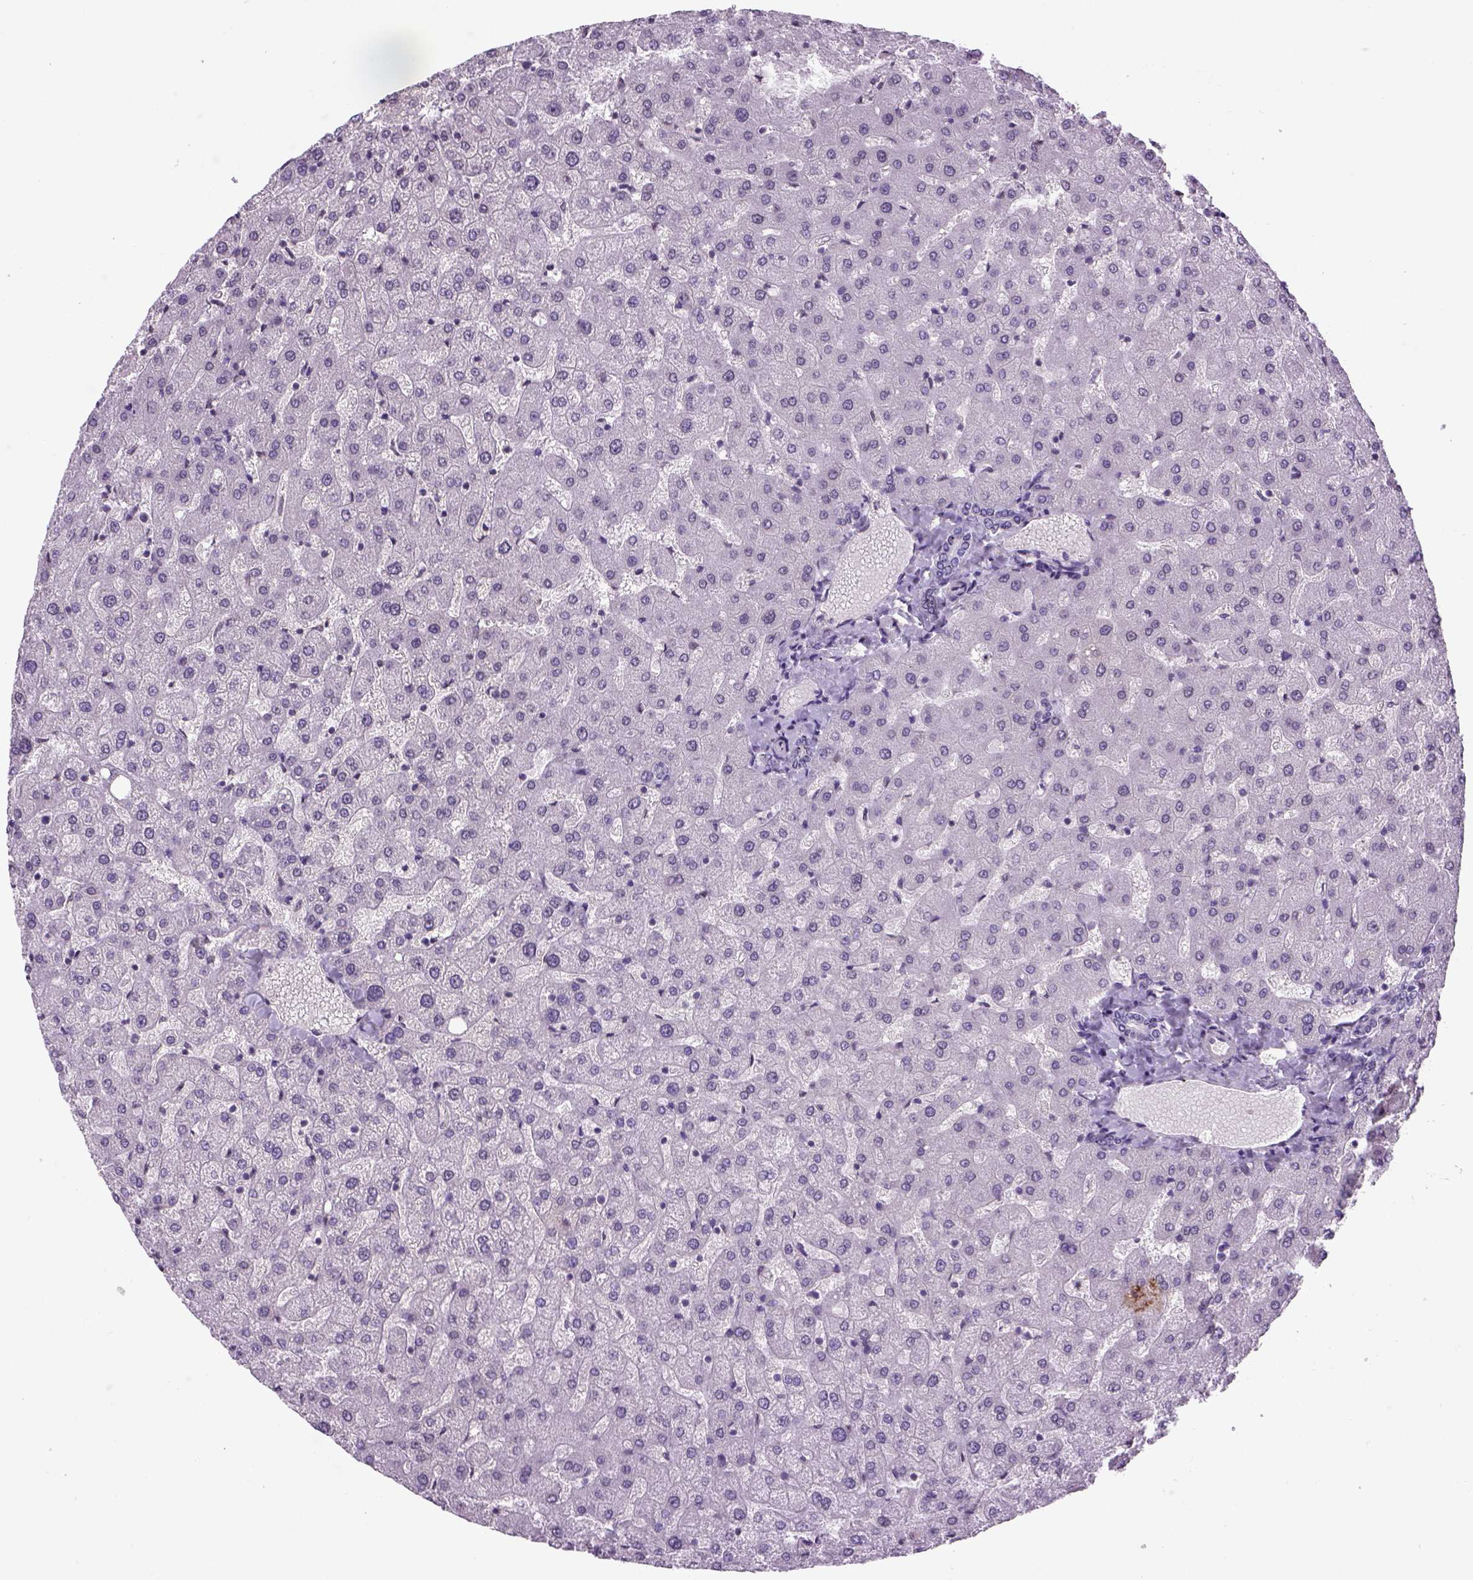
{"staining": {"intensity": "negative", "quantity": "none", "location": "none"}, "tissue": "liver", "cell_type": "Cholangiocytes", "image_type": "normal", "snomed": [{"axis": "morphology", "description": "Normal tissue, NOS"}, {"axis": "topography", "description": "Liver"}], "caption": "This micrograph is of normal liver stained with IHC to label a protein in brown with the nuclei are counter-stained blue. There is no expression in cholangiocytes.", "gene": "PRRT1", "patient": {"sex": "female", "age": 50}}